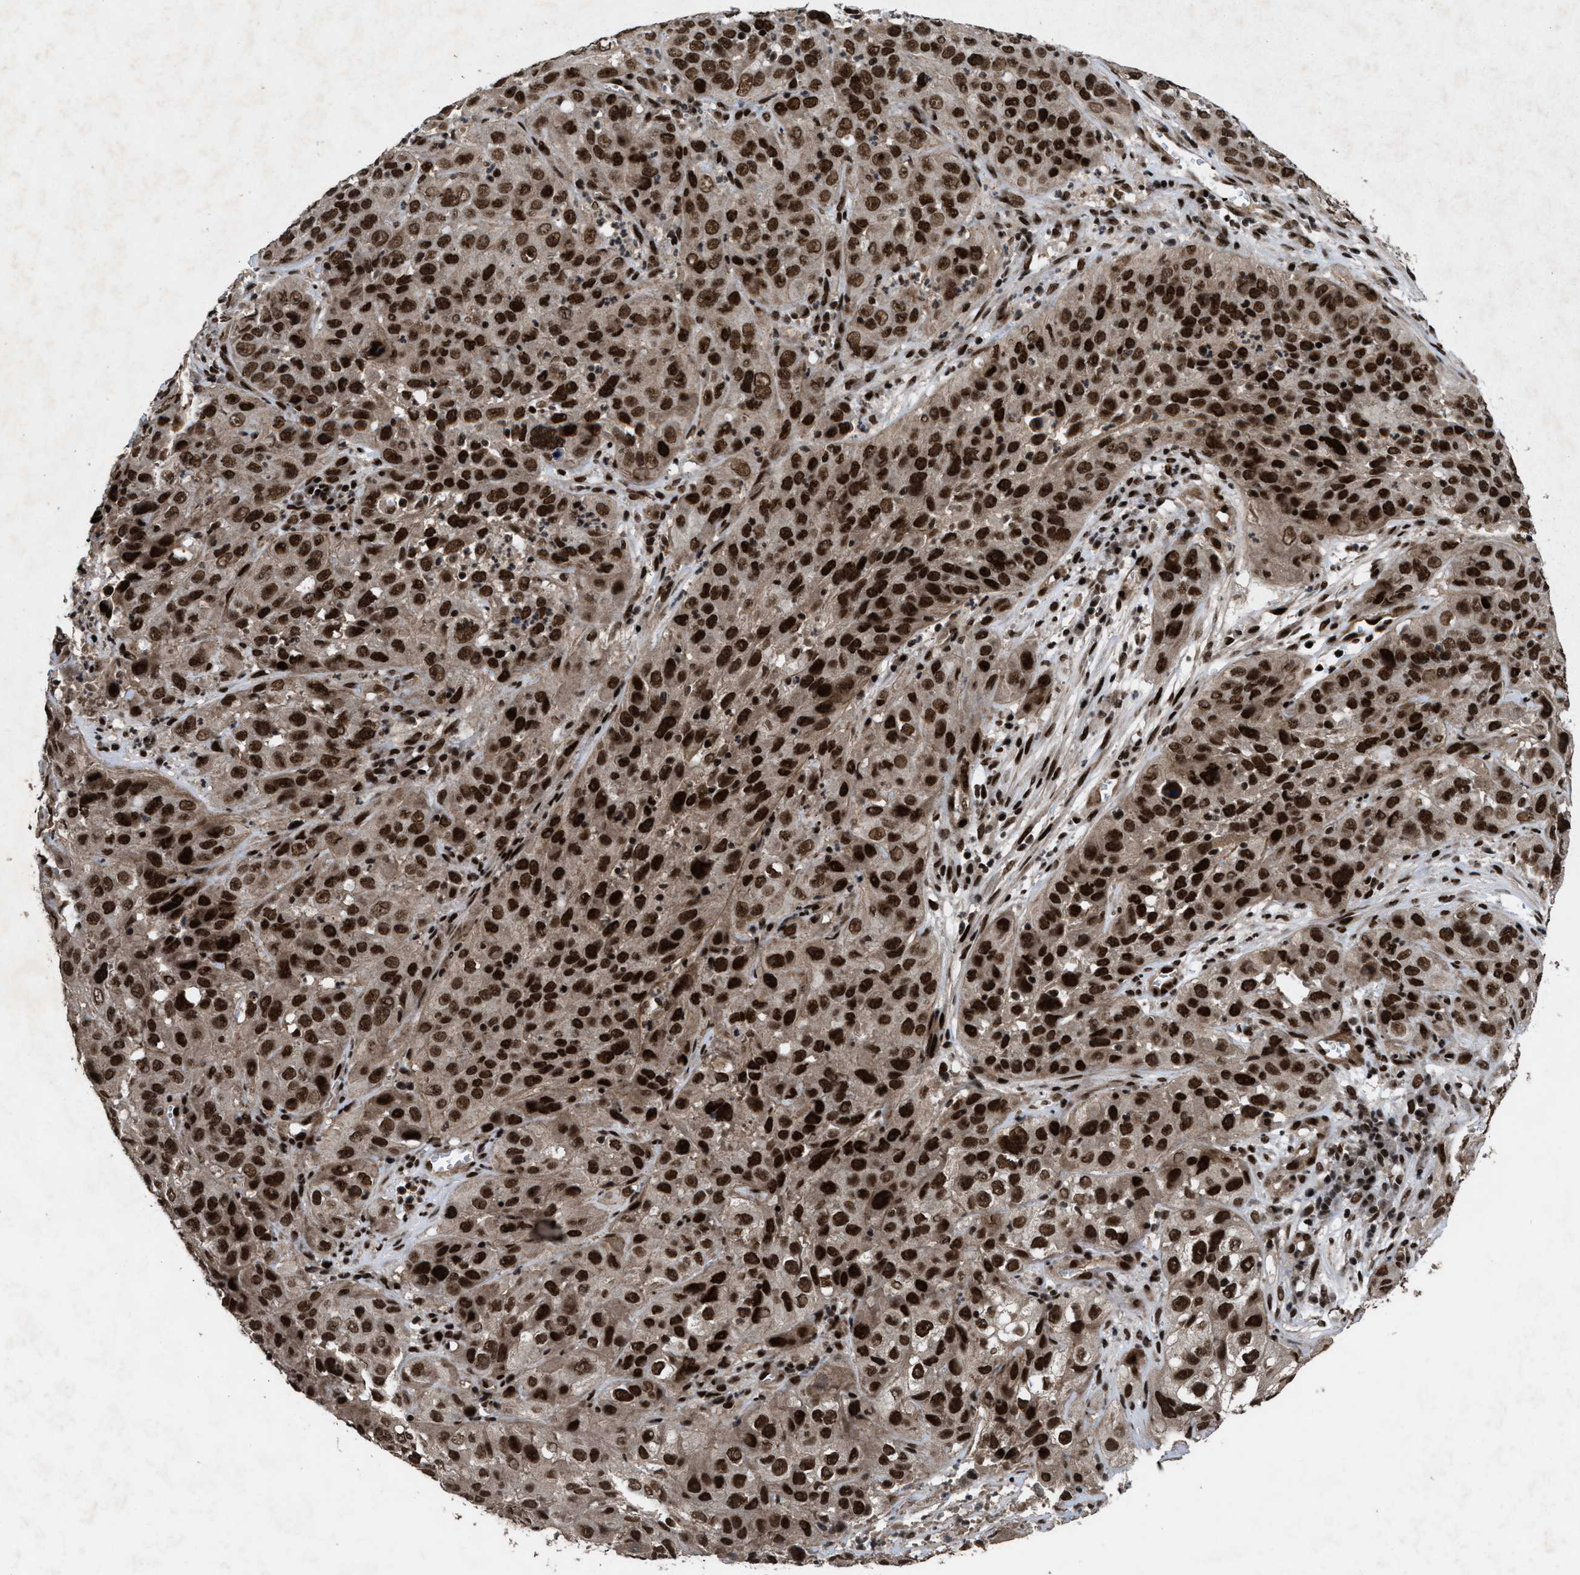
{"staining": {"intensity": "strong", "quantity": ">75%", "location": "nuclear"}, "tissue": "cervical cancer", "cell_type": "Tumor cells", "image_type": "cancer", "snomed": [{"axis": "morphology", "description": "Squamous cell carcinoma, NOS"}, {"axis": "topography", "description": "Cervix"}], "caption": "Immunohistochemistry histopathology image of neoplastic tissue: cervical cancer stained using IHC exhibits high levels of strong protein expression localized specifically in the nuclear of tumor cells, appearing as a nuclear brown color.", "gene": "WIZ", "patient": {"sex": "female", "age": 32}}